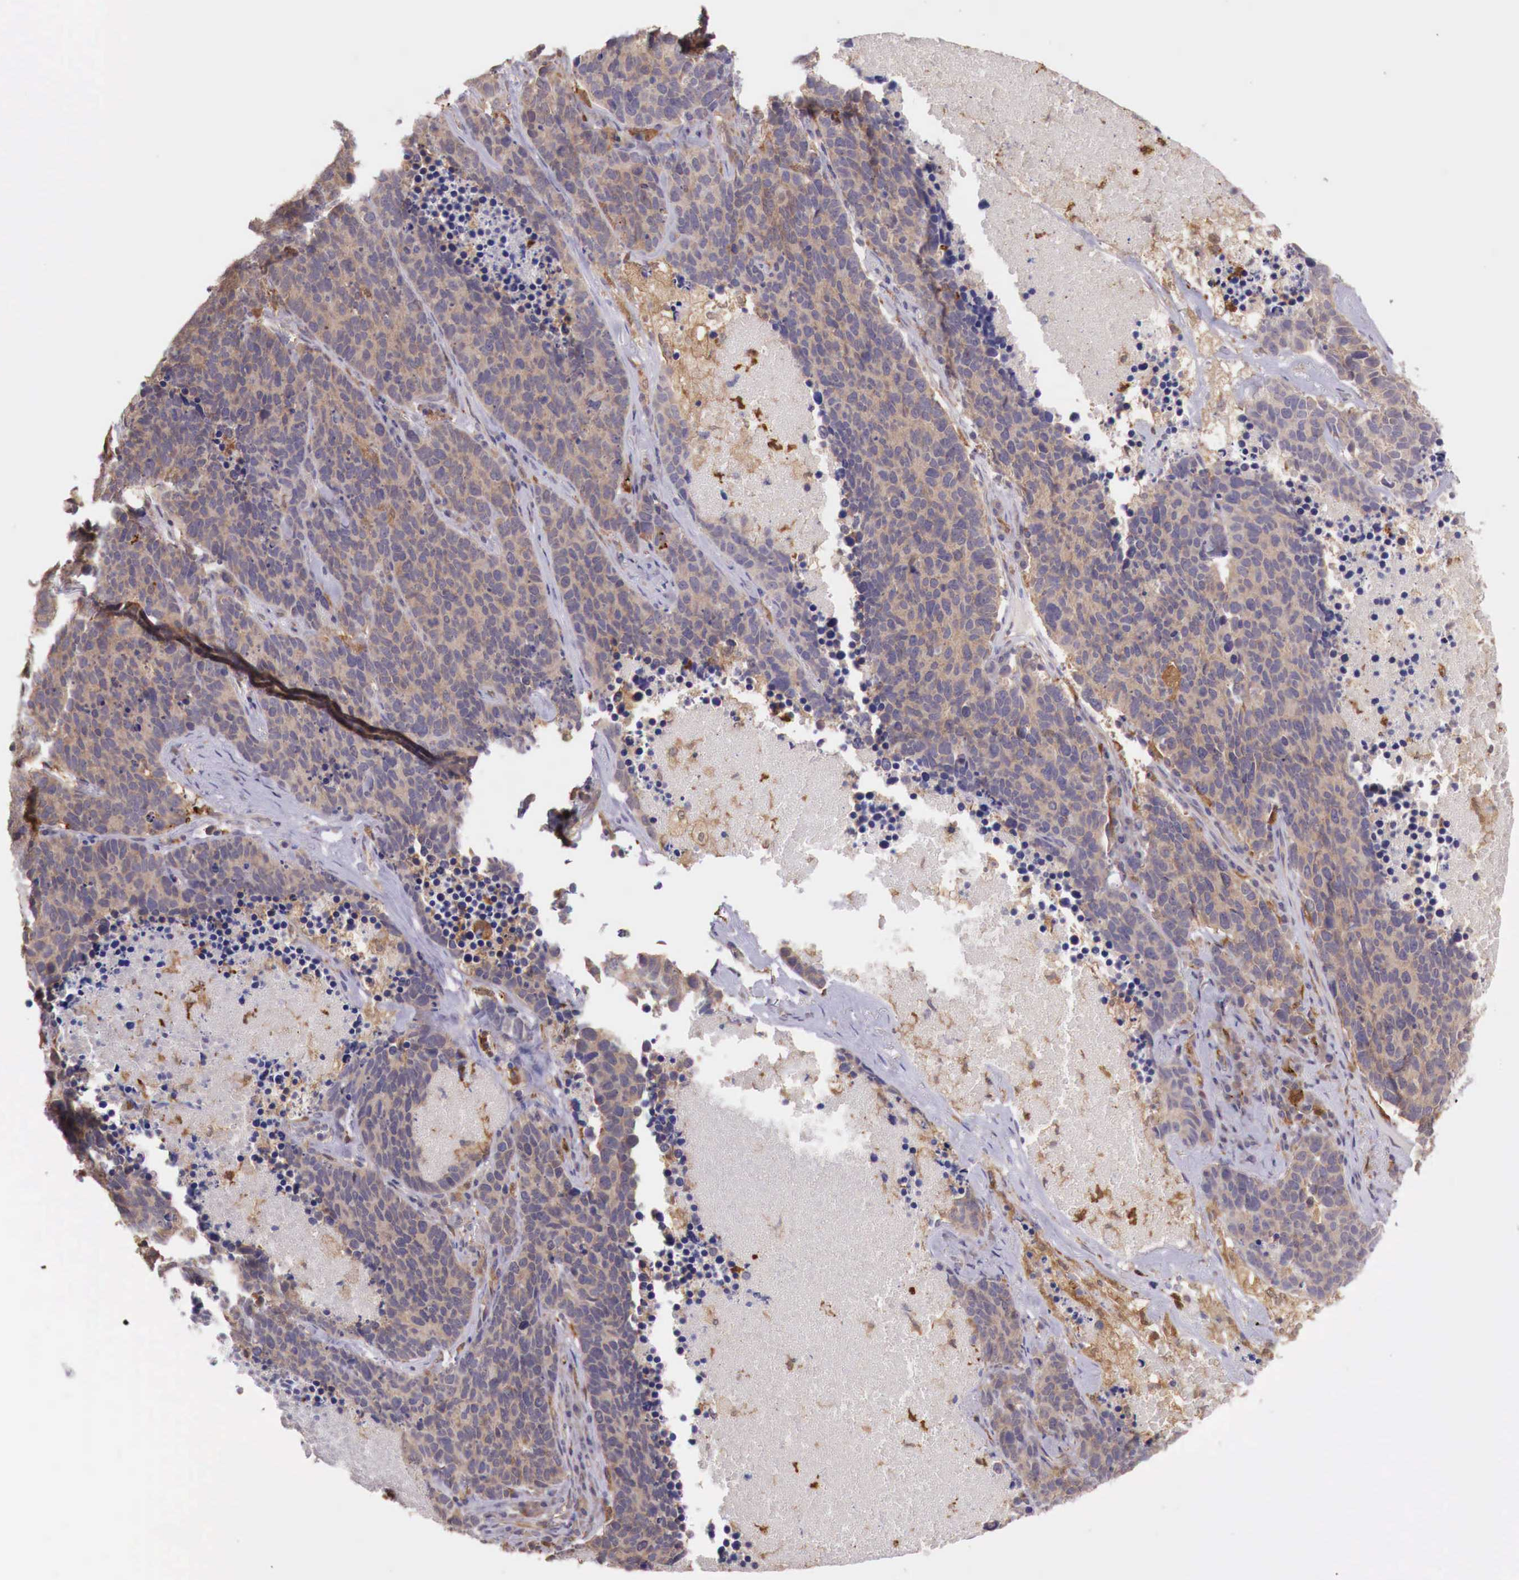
{"staining": {"intensity": "weak", "quantity": ">75%", "location": "cytoplasmic/membranous"}, "tissue": "lung cancer", "cell_type": "Tumor cells", "image_type": "cancer", "snomed": [{"axis": "morphology", "description": "Neoplasm, malignant, NOS"}, {"axis": "topography", "description": "Lung"}], "caption": "Human lung cancer stained with a brown dye exhibits weak cytoplasmic/membranous positive expression in approximately >75% of tumor cells.", "gene": "GAB2", "patient": {"sex": "female", "age": 75}}